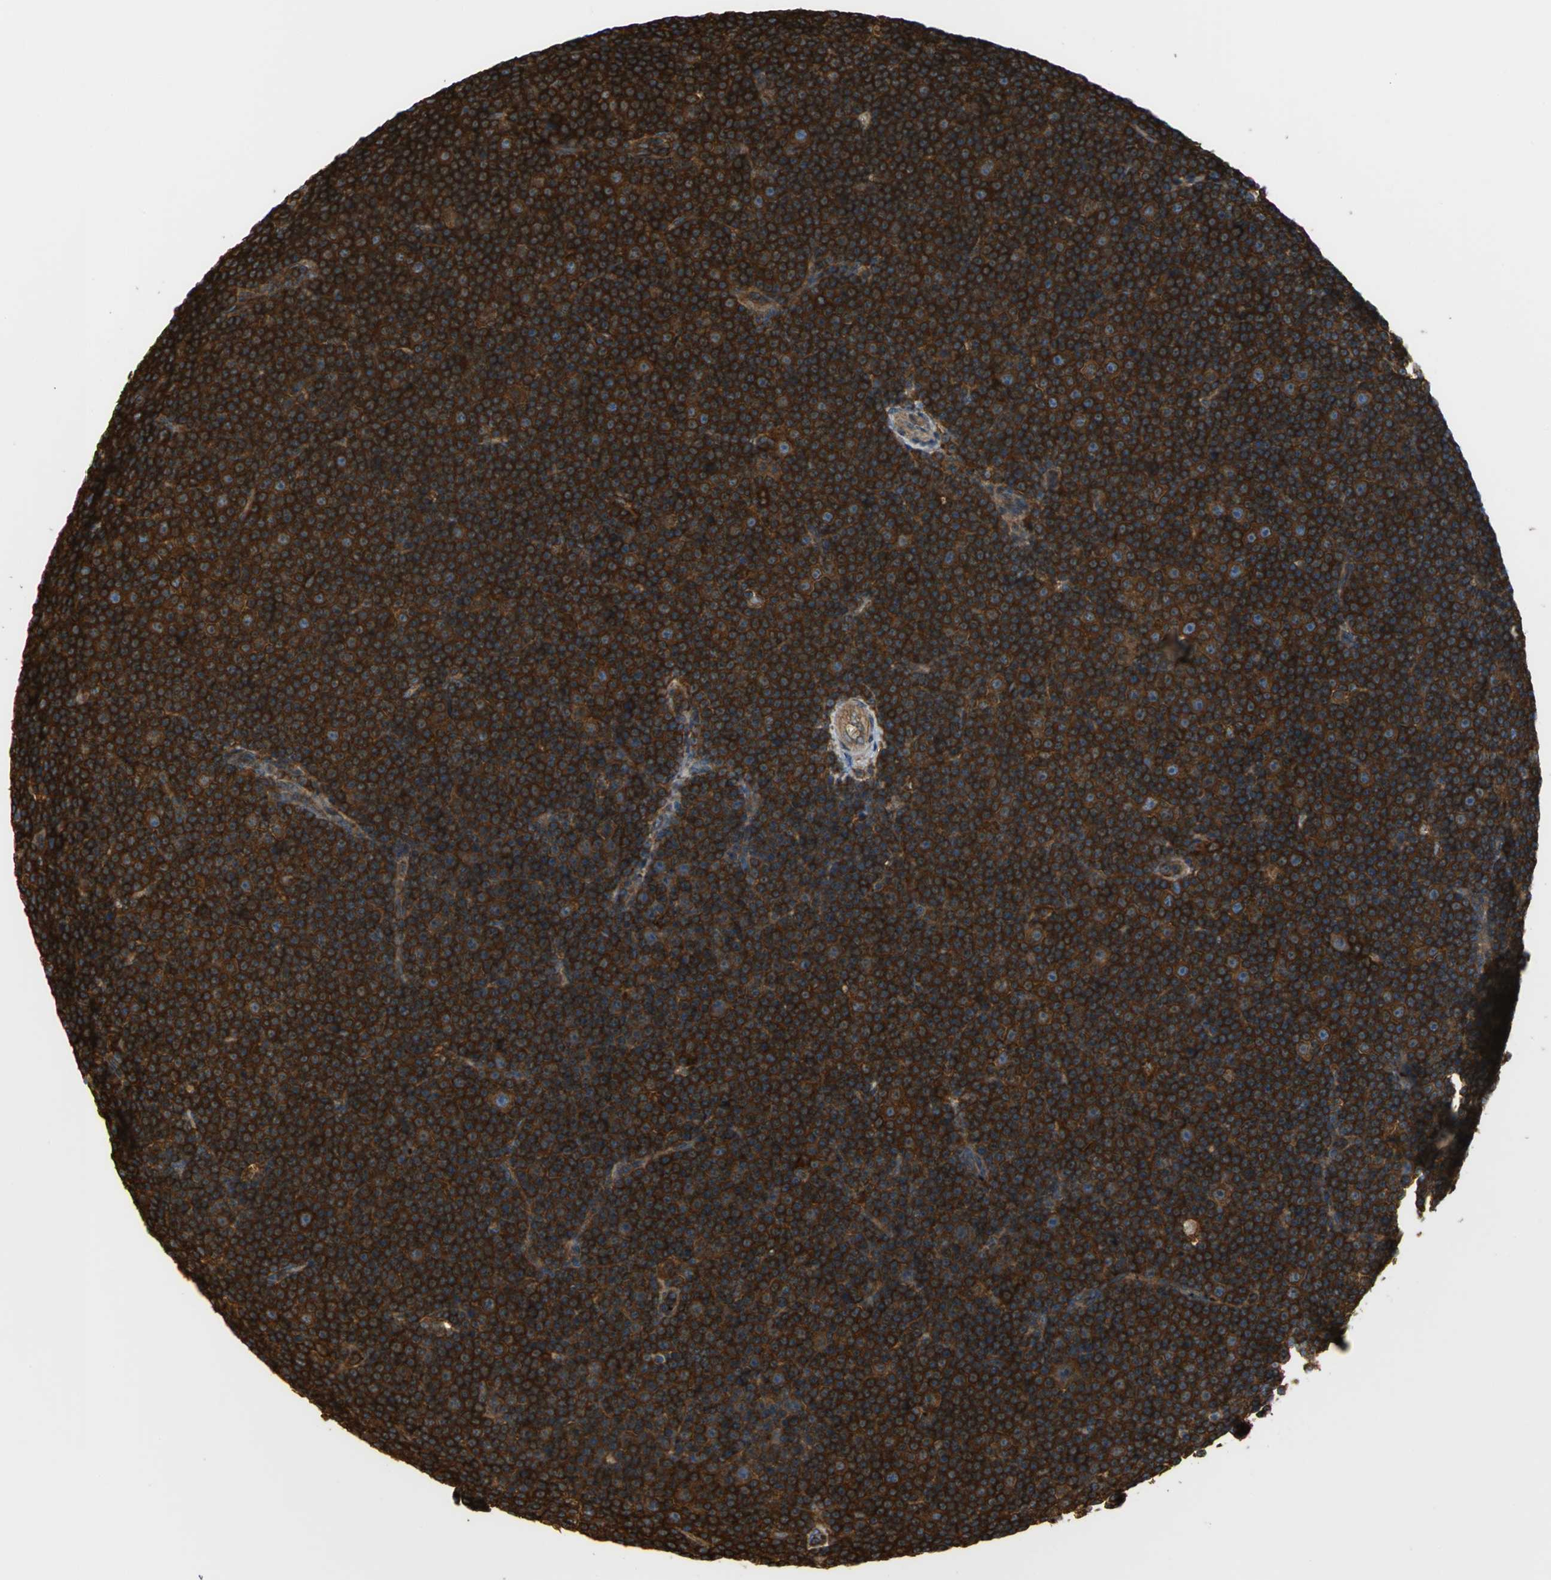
{"staining": {"intensity": "strong", "quantity": ">75%", "location": "cytoplasmic/membranous"}, "tissue": "lymphoma", "cell_type": "Tumor cells", "image_type": "cancer", "snomed": [{"axis": "morphology", "description": "Malignant lymphoma, non-Hodgkin's type, Low grade"}, {"axis": "topography", "description": "Lymph node"}], "caption": "Low-grade malignant lymphoma, non-Hodgkin's type stained for a protein exhibits strong cytoplasmic/membranous positivity in tumor cells.", "gene": "TLN1", "patient": {"sex": "female", "age": 67}}